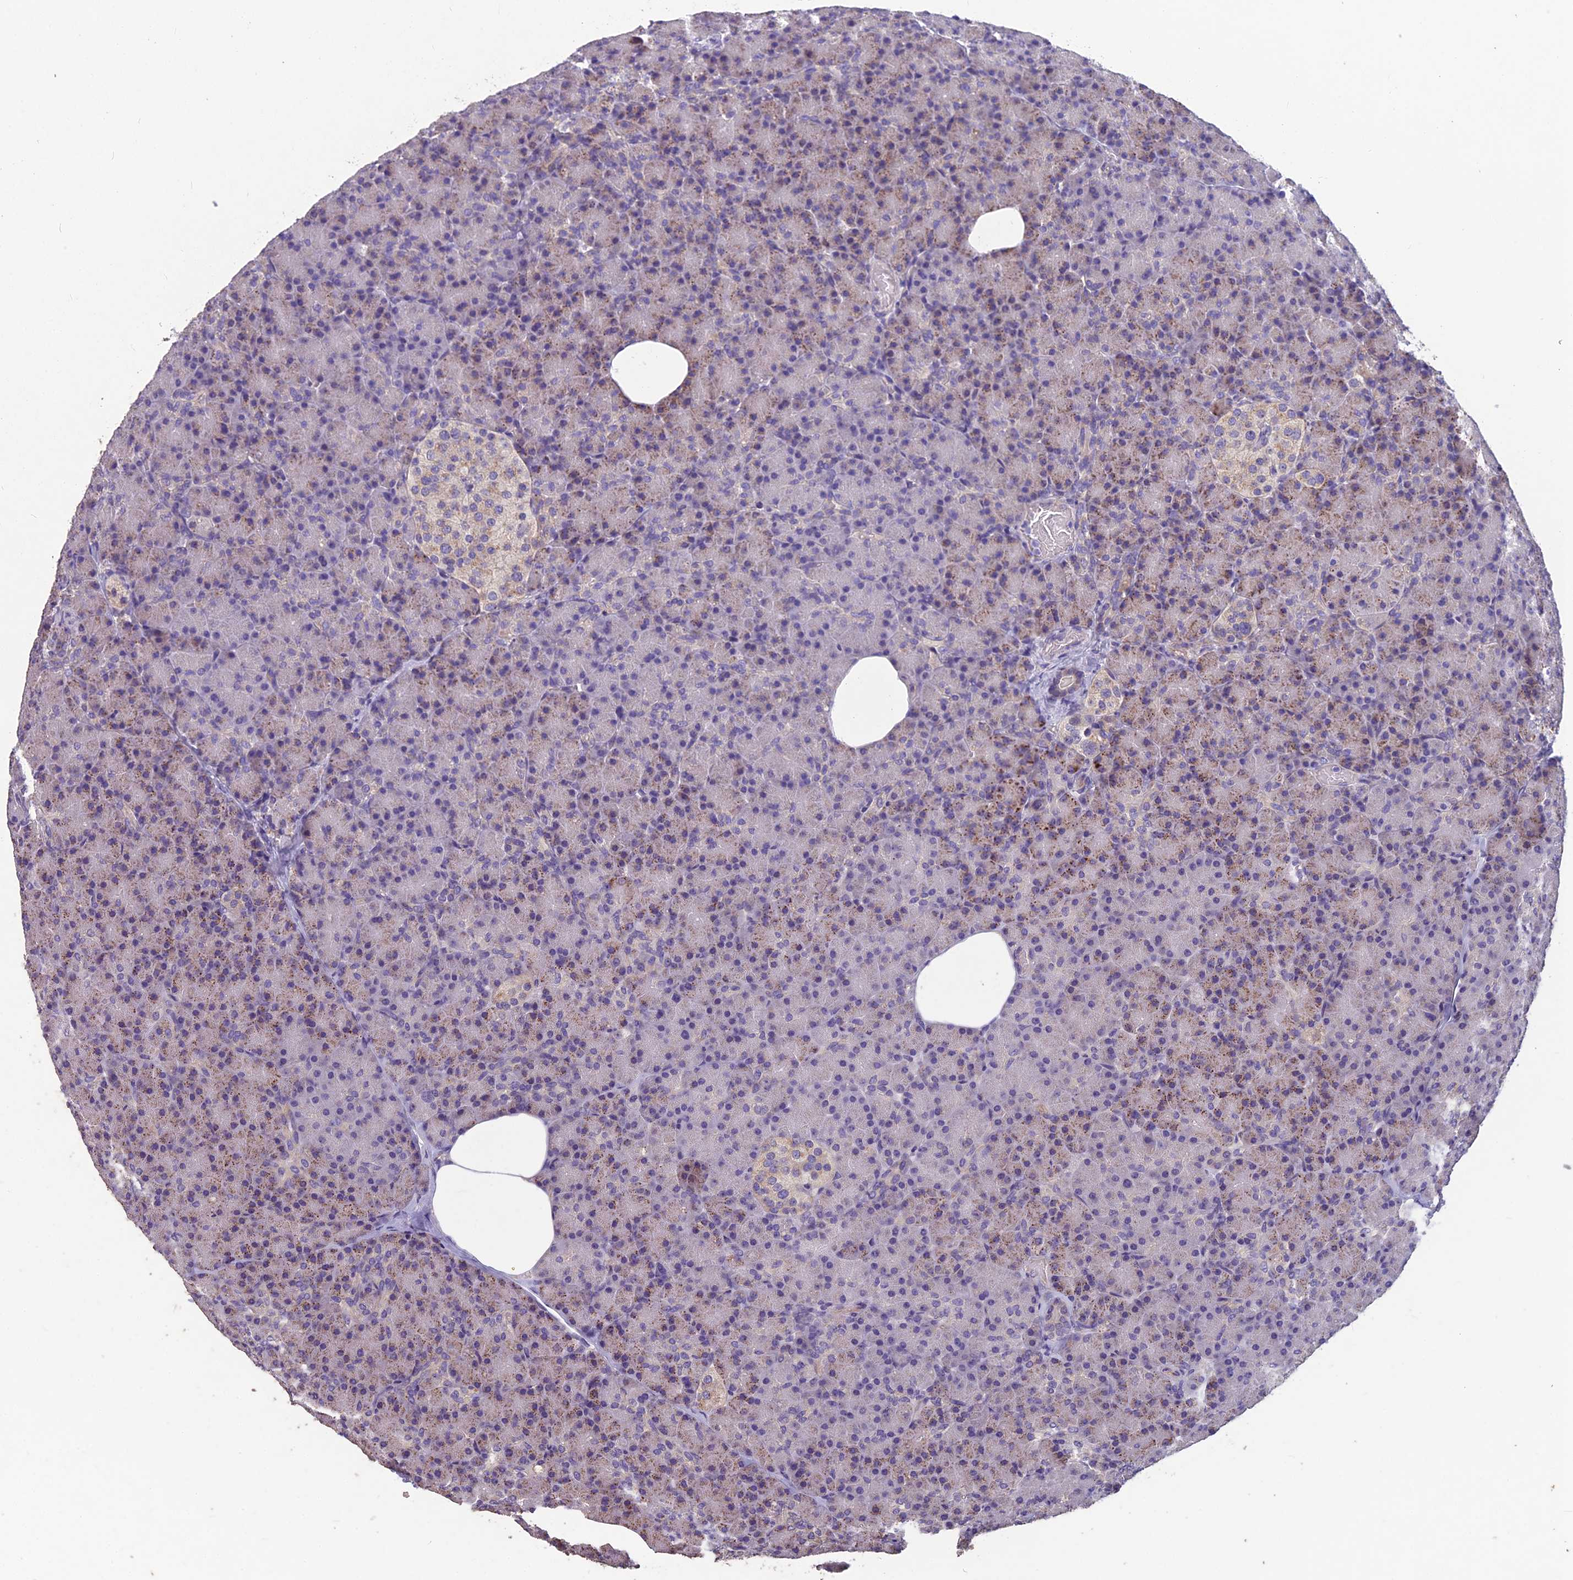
{"staining": {"intensity": "moderate", "quantity": "<25%", "location": "cytoplasmic/membranous"}, "tissue": "pancreas", "cell_type": "Exocrine glandular cells", "image_type": "normal", "snomed": [{"axis": "morphology", "description": "Normal tissue, NOS"}, {"axis": "topography", "description": "Pancreas"}], "caption": "Immunohistochemical staining of benign pancreas exhibits <25% levels of moderate cytoplasmic/membranous protein positivity in about <25% of exocrine glandular cells. (IHC, brightfield microscopy, high magnification).", "gene": "CEACAM16", "patient": {"sex": "female", "age": 43}}